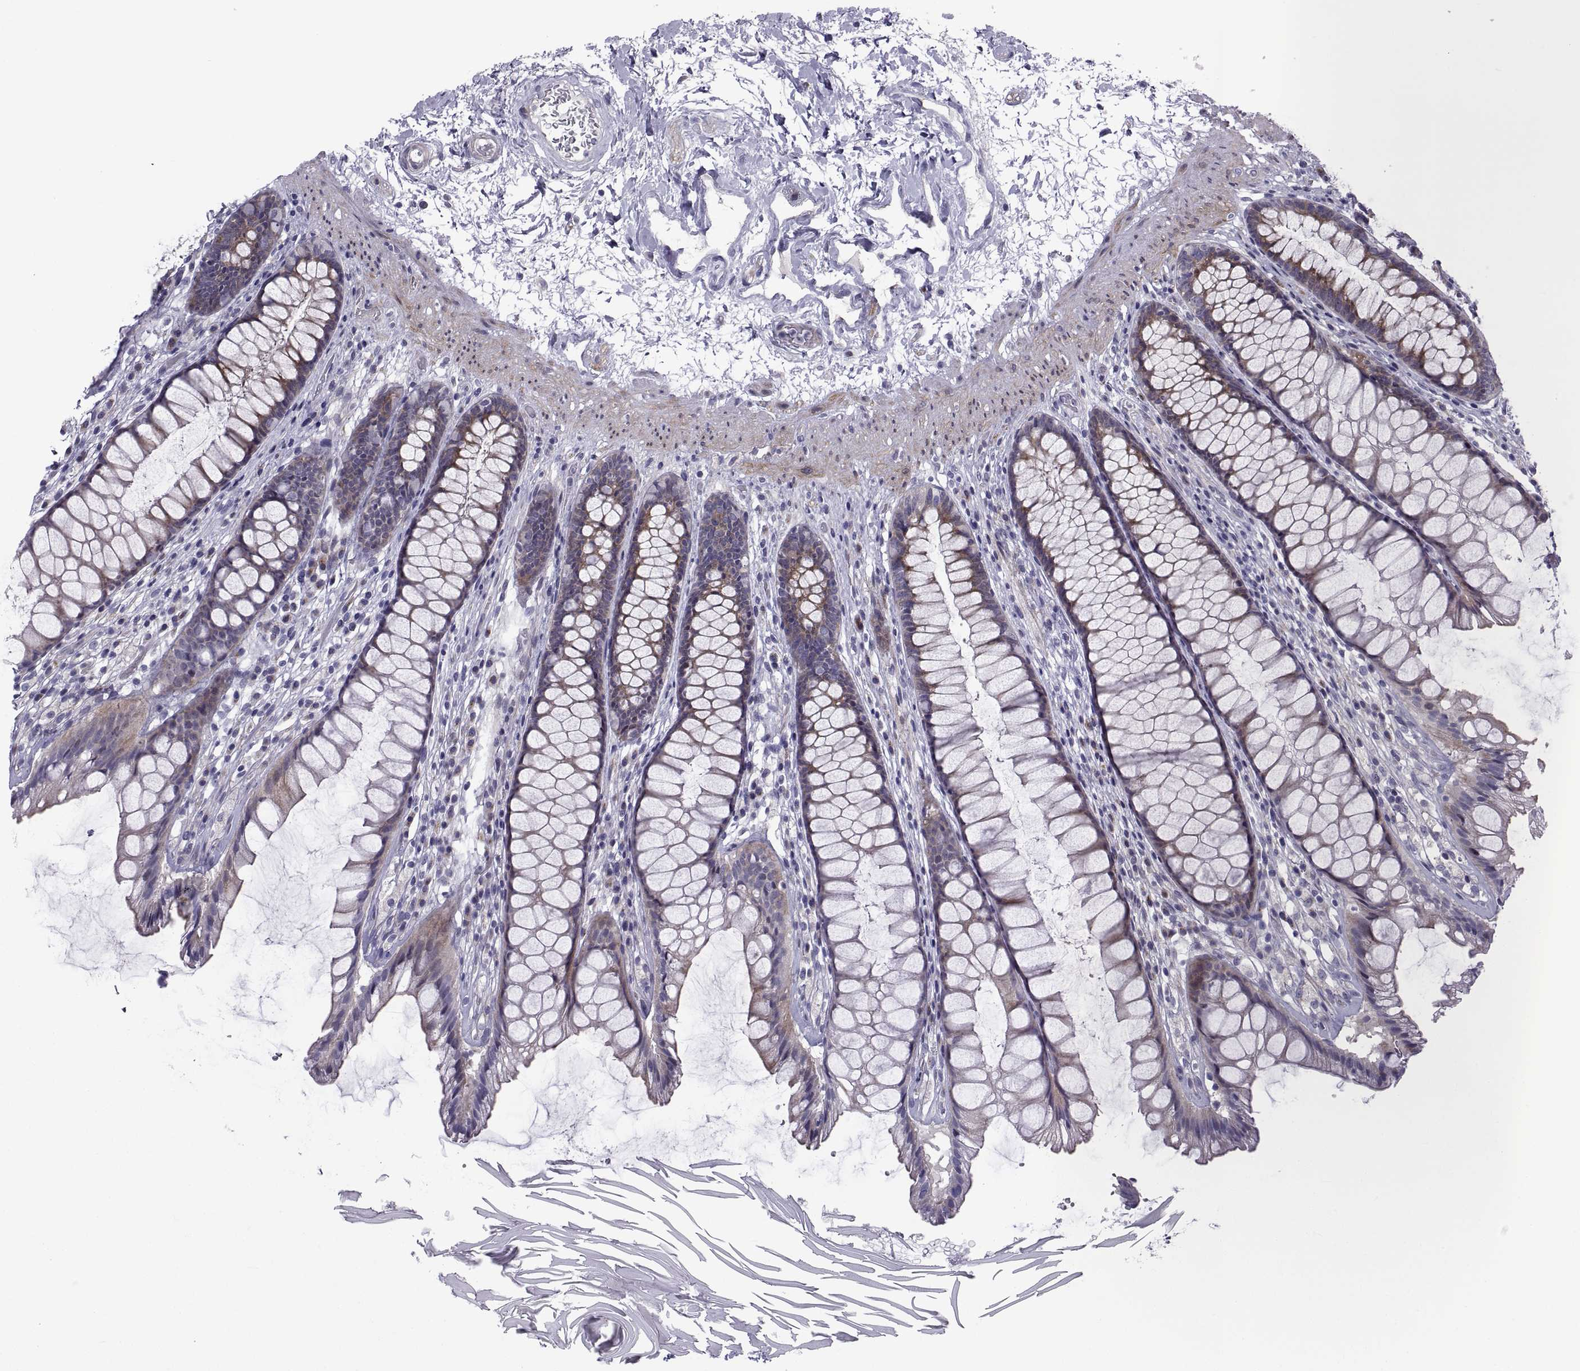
{"staining": {"intensity": "moderate", "quantity": "25%-75%", "location": "cytoplasmic/membranous"}, "tissue": "rectum", "cell_type": "Glandular cells", "image_type": "normal", "snomed": [{"axis": "morphology", "description": "Normal tissue, NOS"}, {"axis": "topography", "description": "Rectum"}], "caption": "Brown immunohistochemical staining in normal human rectum displays moderate cytoplasmic/membranous expression in approximately 25%-75% of glandular cells. Ihc stains the protein of interest in brown and the nuclei are stained blue.", "gene": "TMEM158", "patient": {"sex": "male", "age": 72}}